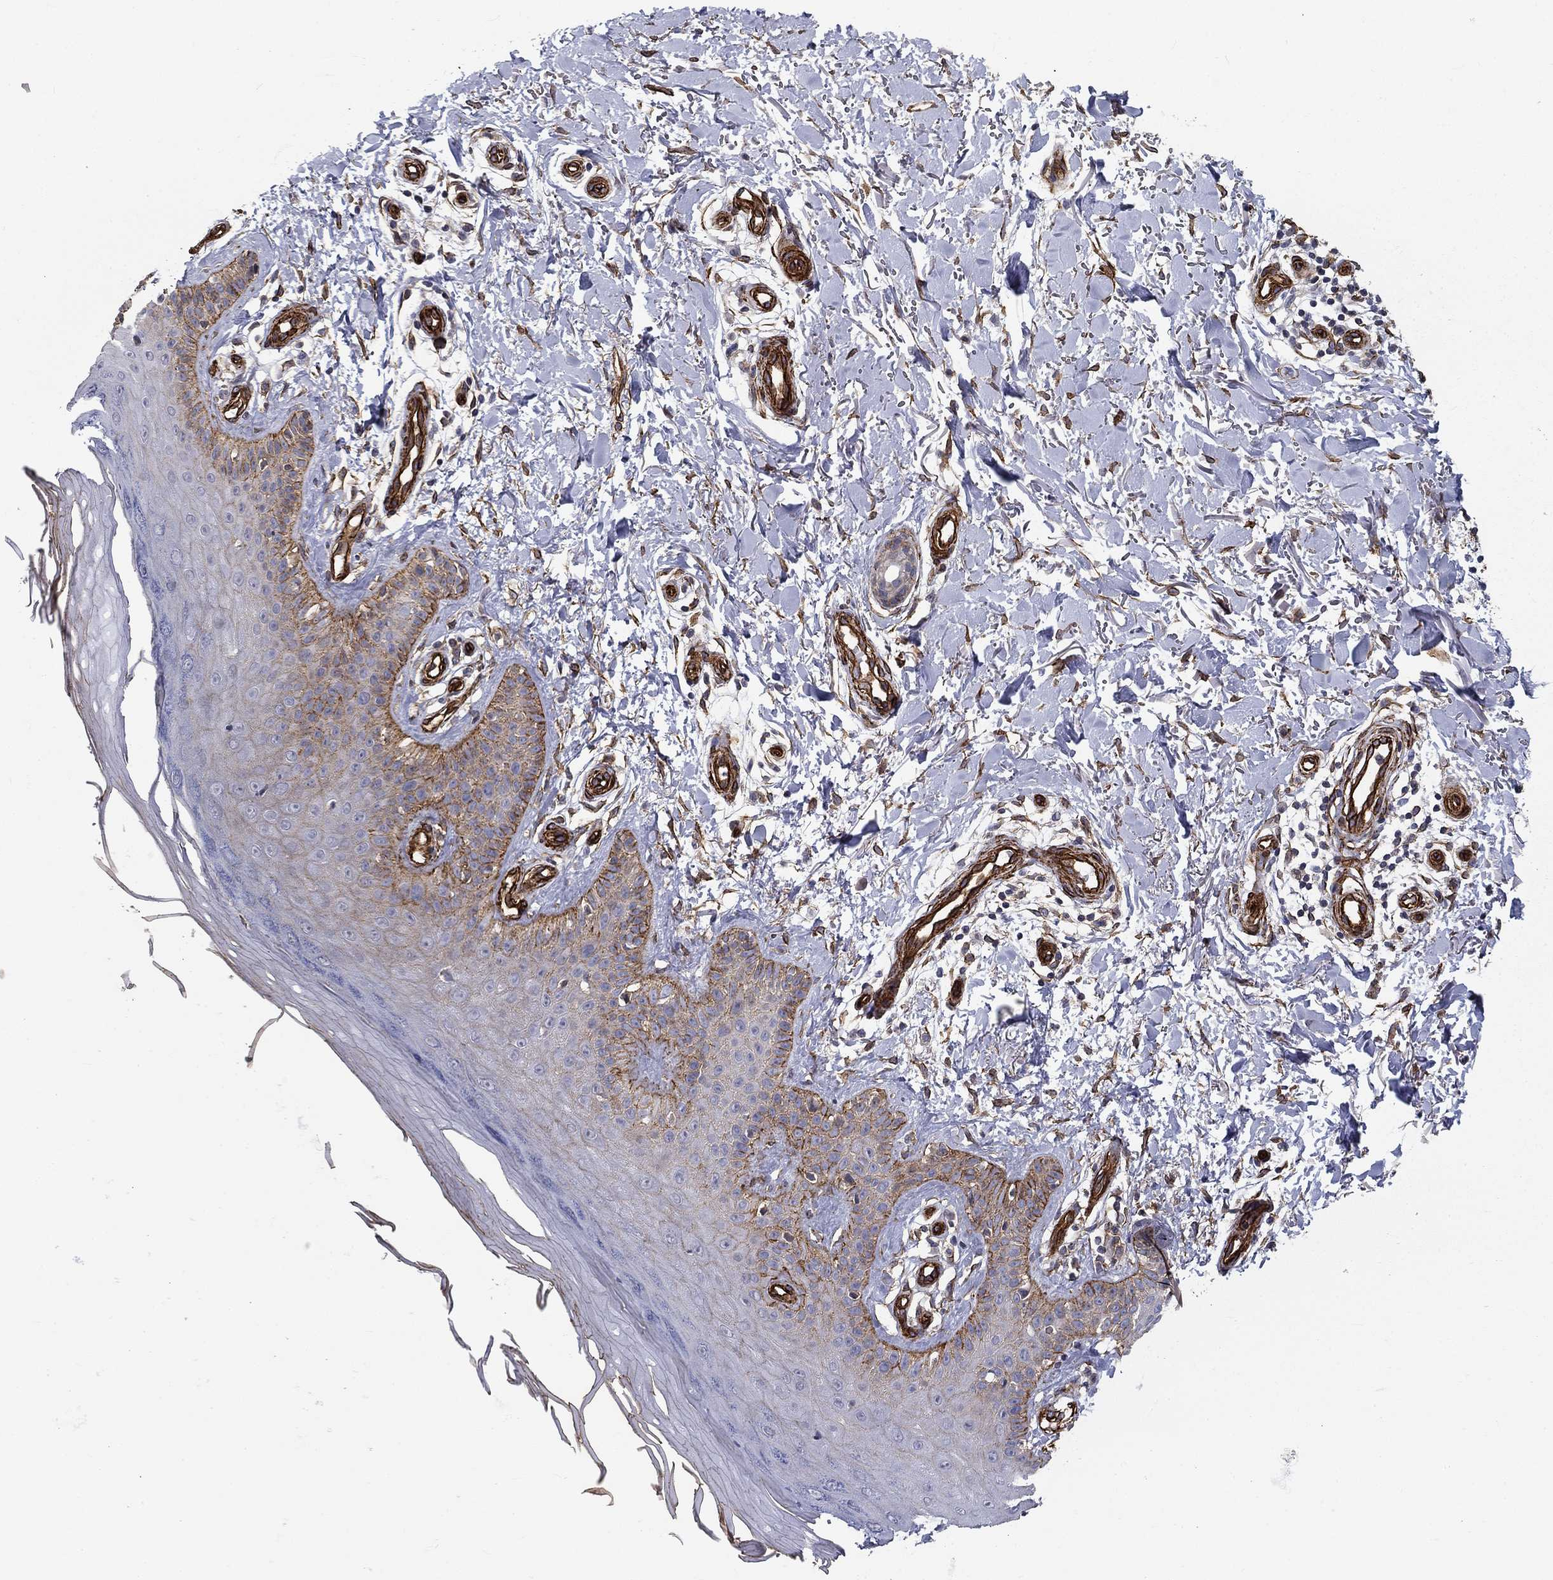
{"staining": {"intensity": "negative", "quantity": "none", "location": "none"}, "tissue": "skin", "cell_type": "Fibroblasts", "image_type": "normal", "snomed": [{"axis": "morphology", "description": "Normal tissue, NOS"}, {"axis": "morphology", "description": "Inflammation, NOS"}, {"axis": "morphology", "description": "Fibrosis, NOS"}, {"axis": "topography", "description": "Skin"}], "caption": "Immunohistochemistry micrograph of normal skin: skin stained with DAB (3,3'-diaminobenzidine) demonstrates no significant protein expression in fibroblasts. (DAB (3,3'-diaminobenzidine) IHC visualized using brightfield microscopy, high magnification).", "gene": "SYNC", "patient": {"sex": "male", "age": 71}}